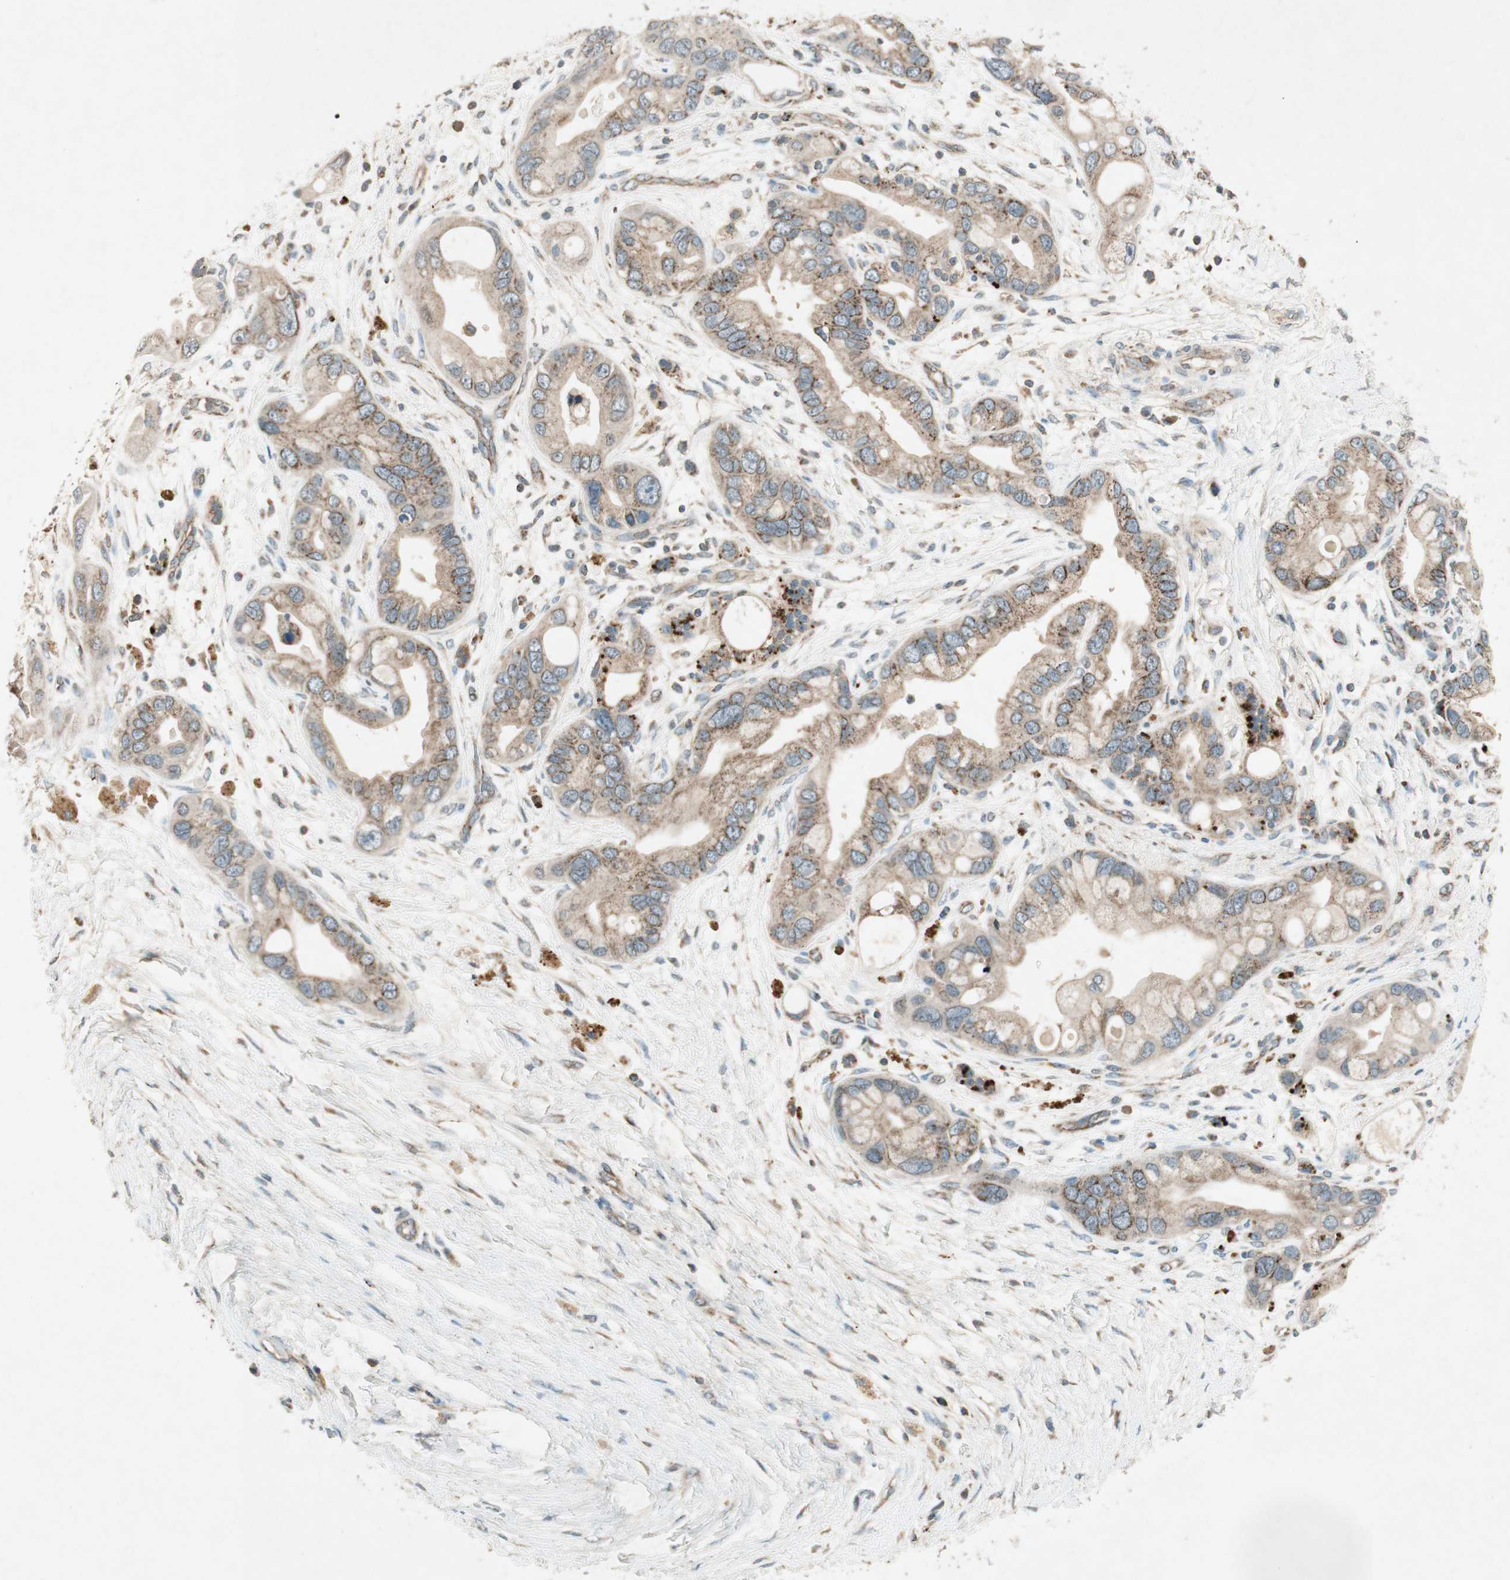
{"staining": {"intensity": "moderate", "quantity": ">75%", "location": "cytoplasmic/membranous"}, "tissue": "pancreatic cancer", "cell_type": "Tumor cells", "image_type": "cancer", "snomed": [{"axis": "morphology", "description": "Adenocarcinoma, NOS"}, {"axis": "topography", "description": "Pancreas"}], "caption": "The photomicrograph exhibits staining of pancreatic cancer (adenocarcinoma), revealing moderate cytoplasmic/membranous protein positivity (brown color) within tumor cells.", "gene": "CHADL", "patient": {"sex": "female", "age": 77}}